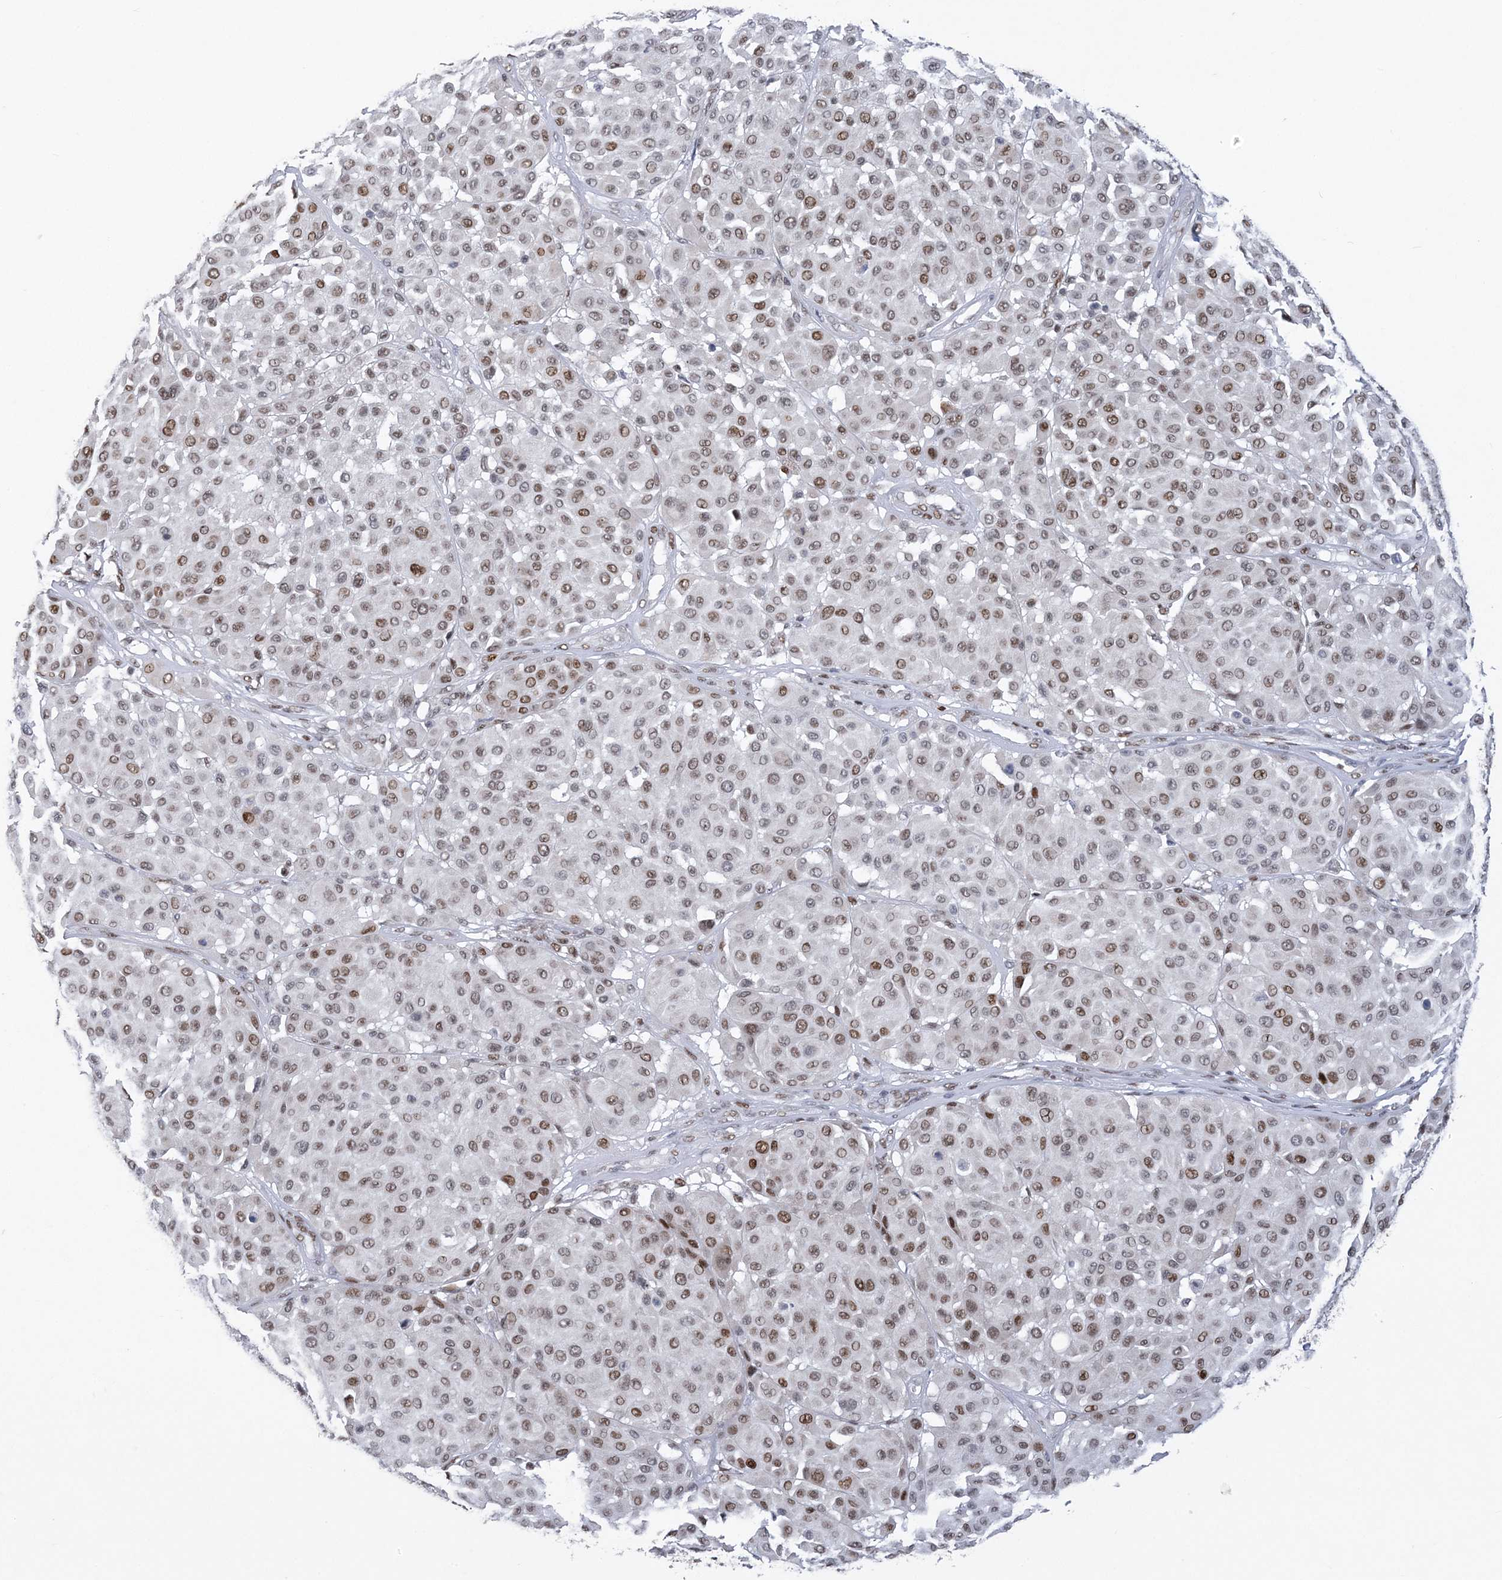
{"staining": {"intensity": "moderate", "quantity": "25%-75%", "location": "nuclear"}, "tissue": "melanoma", "cell_type": "Tumor cells", "image_type": "cancer", "snomed": [{"axis": "morphology", "description": "Malignant melanoma, Metastatic site"}, {"axis": "topography", "description": "Soft tissue"}], "caption": "The micrograph exhibits staining of melanoma, revealing moderate nuclear protein staining (brown color) within tumor cells. The protein of interest is stained brown, and the nuclei are stained in blue (DAB (3,3'-diaminobenzidine) IHC with brightfield microscopy, high magnification).", "gene": "ZBTB7A", "patient": {"sex": "male", "age": 41}}